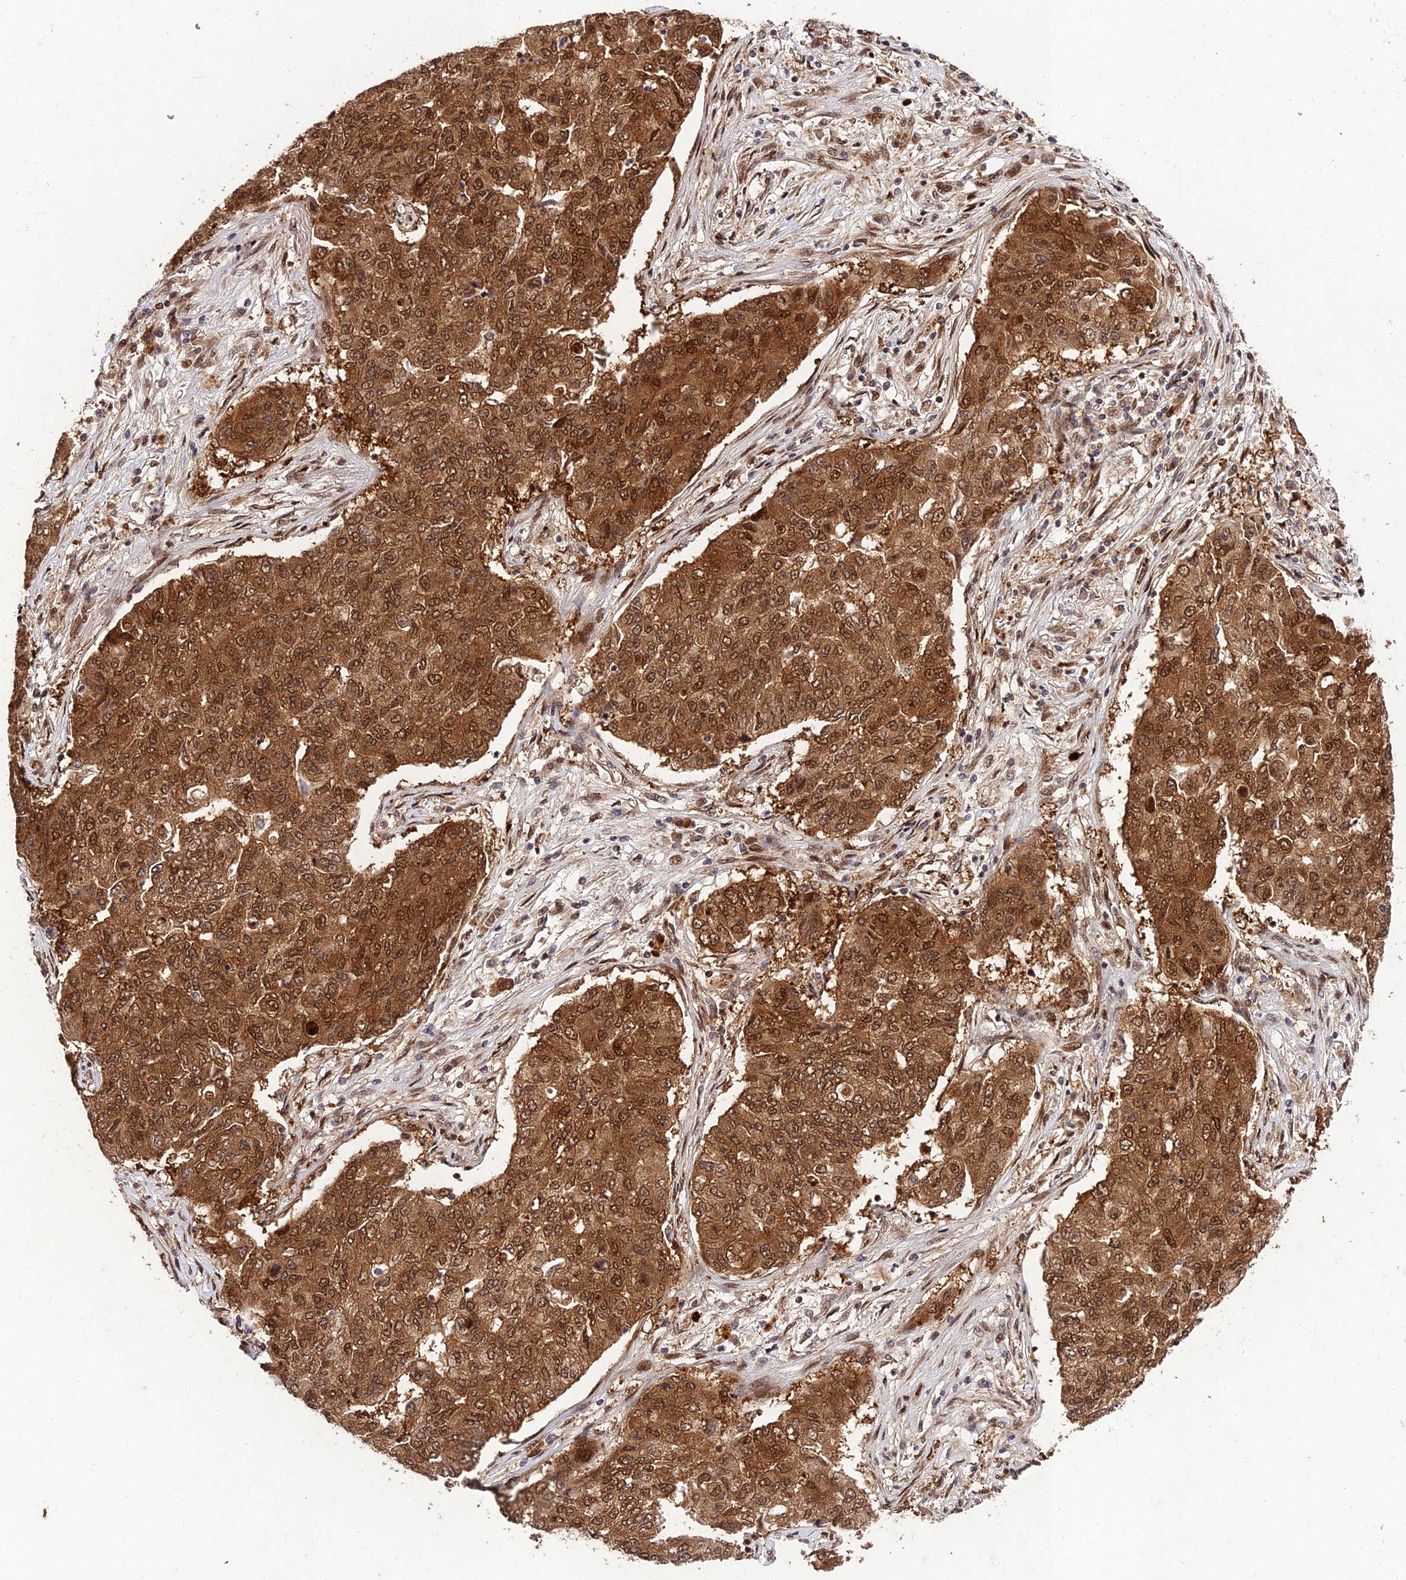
{"staining": {"intensity": "strong", "quantity": ">75%", "location": "cytoplasmic/membranous,nuclear"}, "tissue": "lung cancer", "cell_type": "Tumor cells", "image_type": "cancer", "snomed": [{"axis": "morphology", "description": "Squamous cell carcinoma, NOS"}, {"axis": "topography", "description": "Lung"}], "caption": "Immunohistochemical staining of human squamous cell carcinoma (lung) reveals strong cytoplasmic/membranous and nuclear protein expression in approximately >75% of tumor cells. (DAB (3,3'-diaminobenzidine) = brown stain, brightfield microscopy at high magnification).", "gene": "MKKS", "patient": {"sex": "male", "age": 74}}